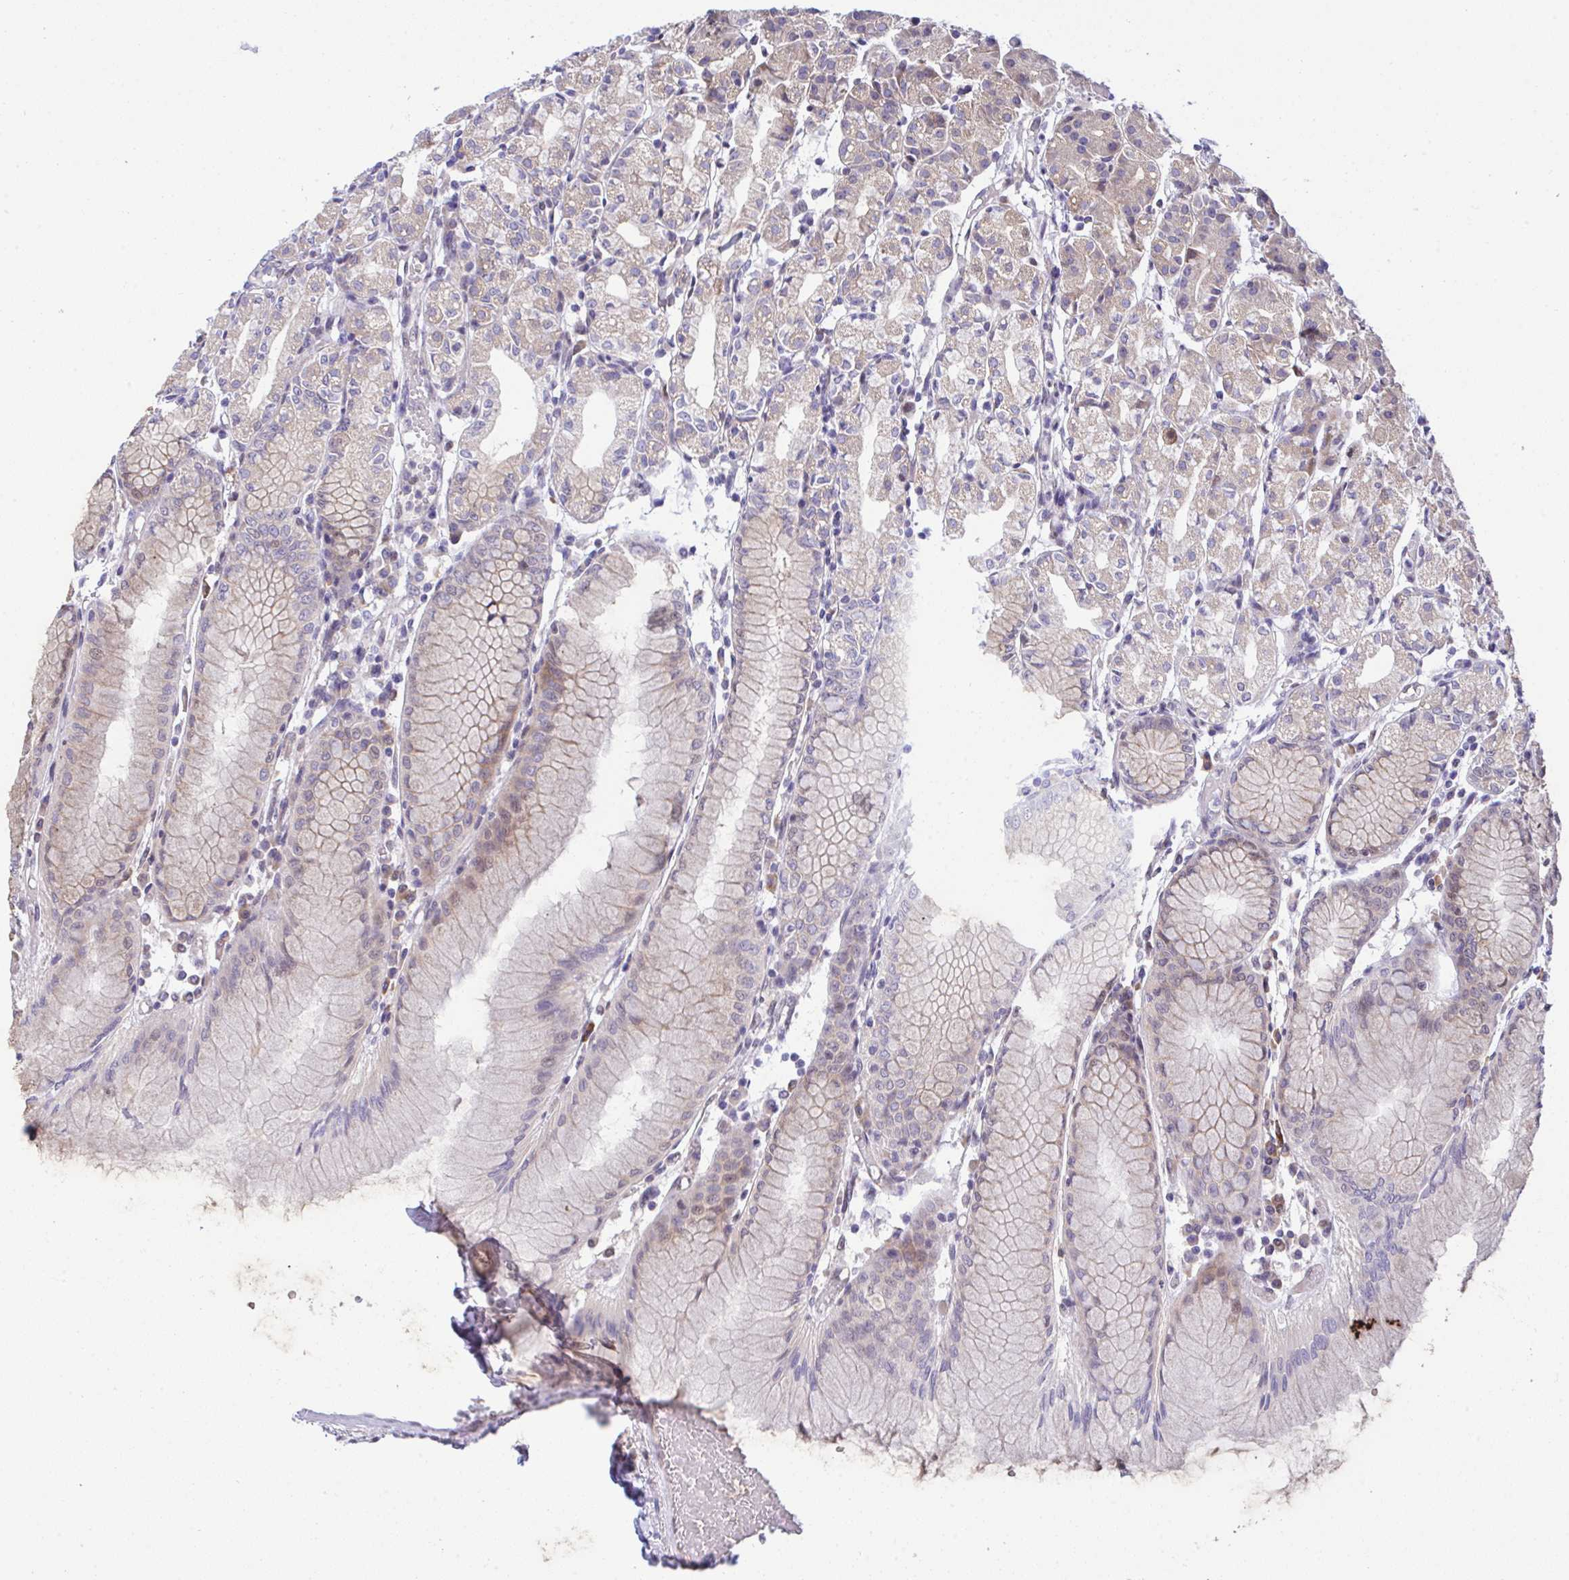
{"staining": {"intensity": "moderate", "quantity": "<25%", "location": "cytoplasmic/membranous,nuclear"}, "tissue": "stomach", "cell_type": "Glandular cells", "image_type": "normal", "snomed": [{"axis": "morphology", "description": "Normal tissue, NOS"}, {"axis": "topography", "description": "Stomach"}], "caption": "Glandular cells display low levels of moderate cytoplasmic/membranous,nuclear positivity in about <25% of cells in benign human stomach.", "gene": "C9orf64", "patient": {"sex": "female", "age": 57}}